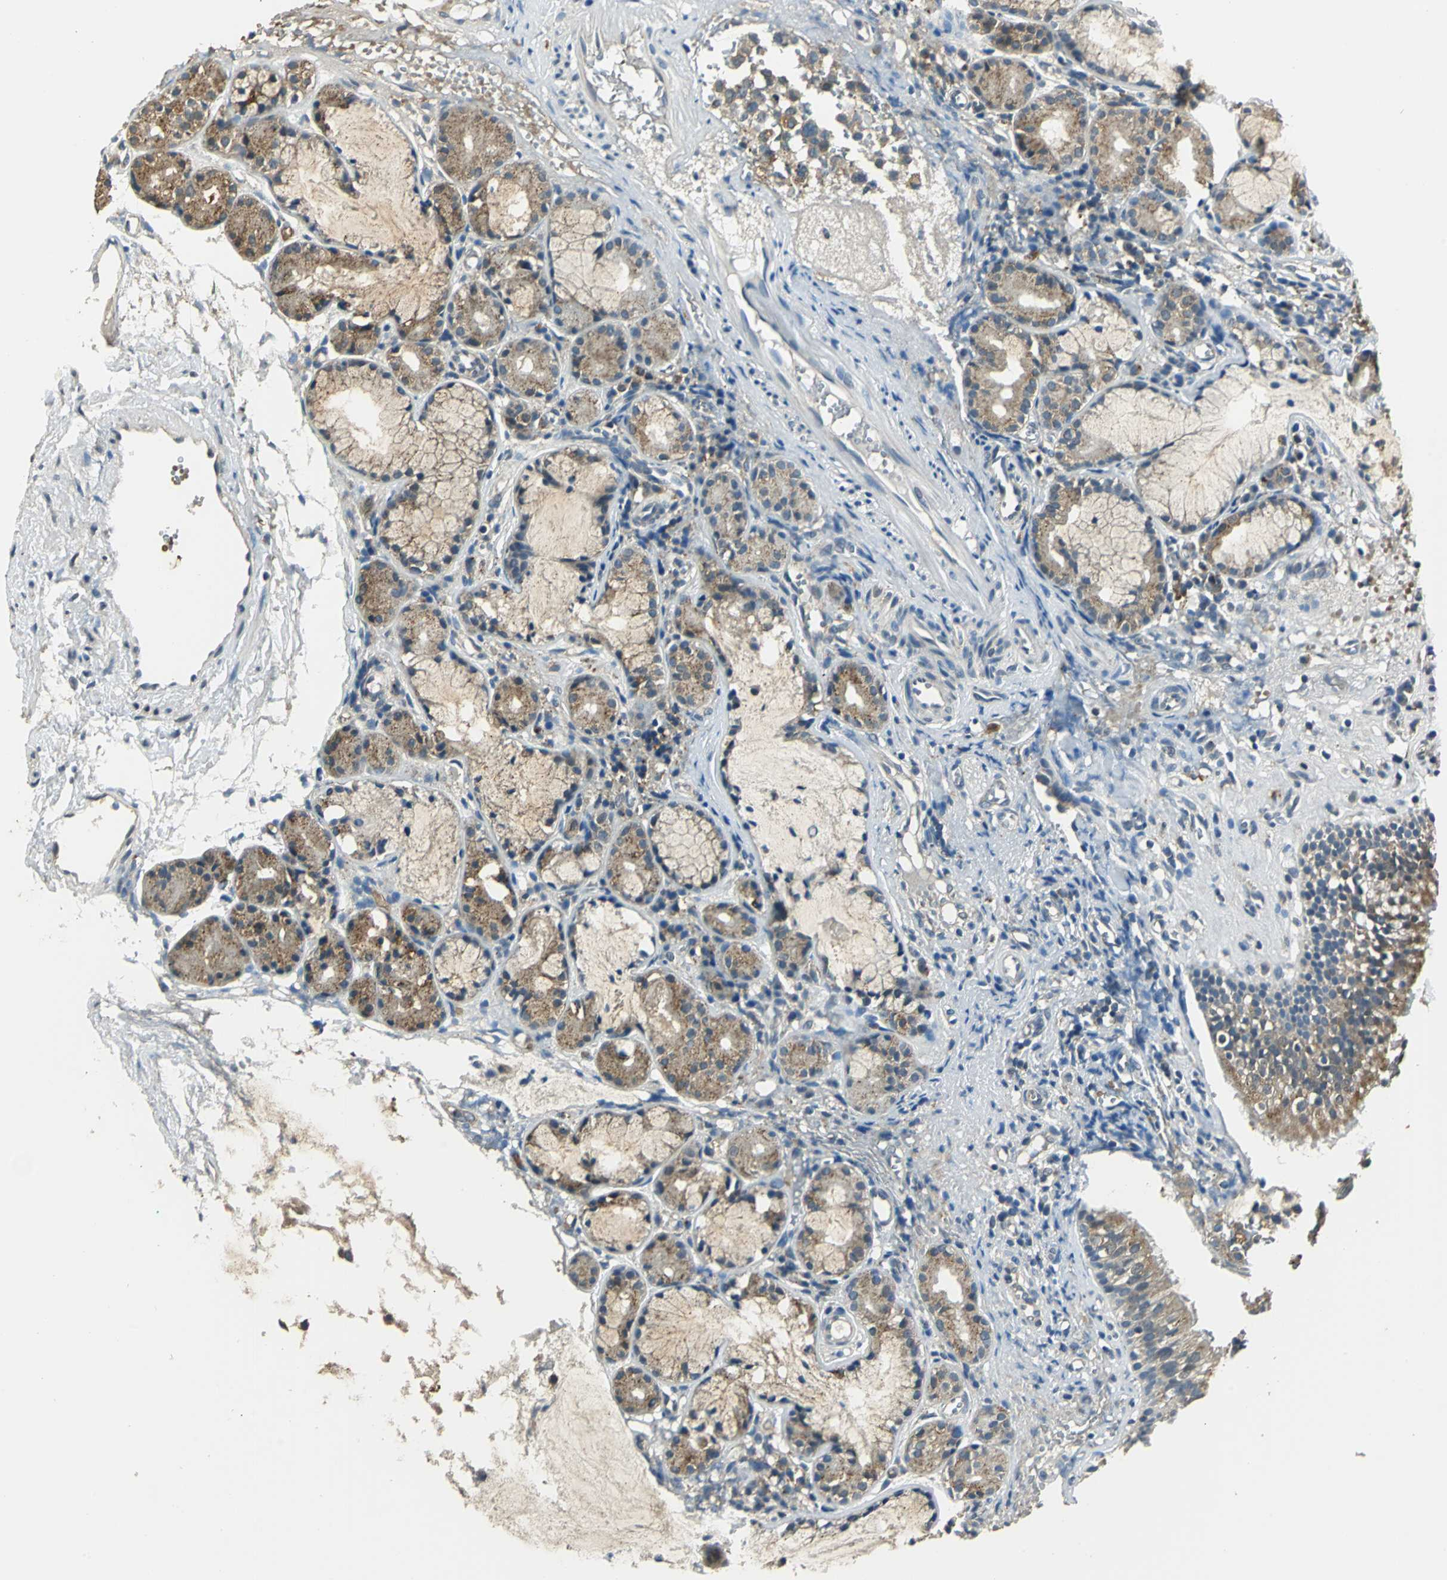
{"staining": {"intensity": "weak", "quantity": "<25%", "location": "cytoplasmic/membranous"}, "tissue": "nasopharynx", "cell_type": "Respiratory epithelial cells", "image_type": "normal", "snomed": [{"axis": "morphology", "description": "Normal tissue, NOS"}, {"axis": "morphology", "description": "Inflammation, NOS"}, {"axis": "topography", "description": "Nasopharynx"}], "caption": "Respiratory epithelial cells show no significant protein staining in unremarkable nasopharynx. Nuclei are stained in blue.", "gene": "NIT1", "patient": {"sex": "female", "age": 55}}